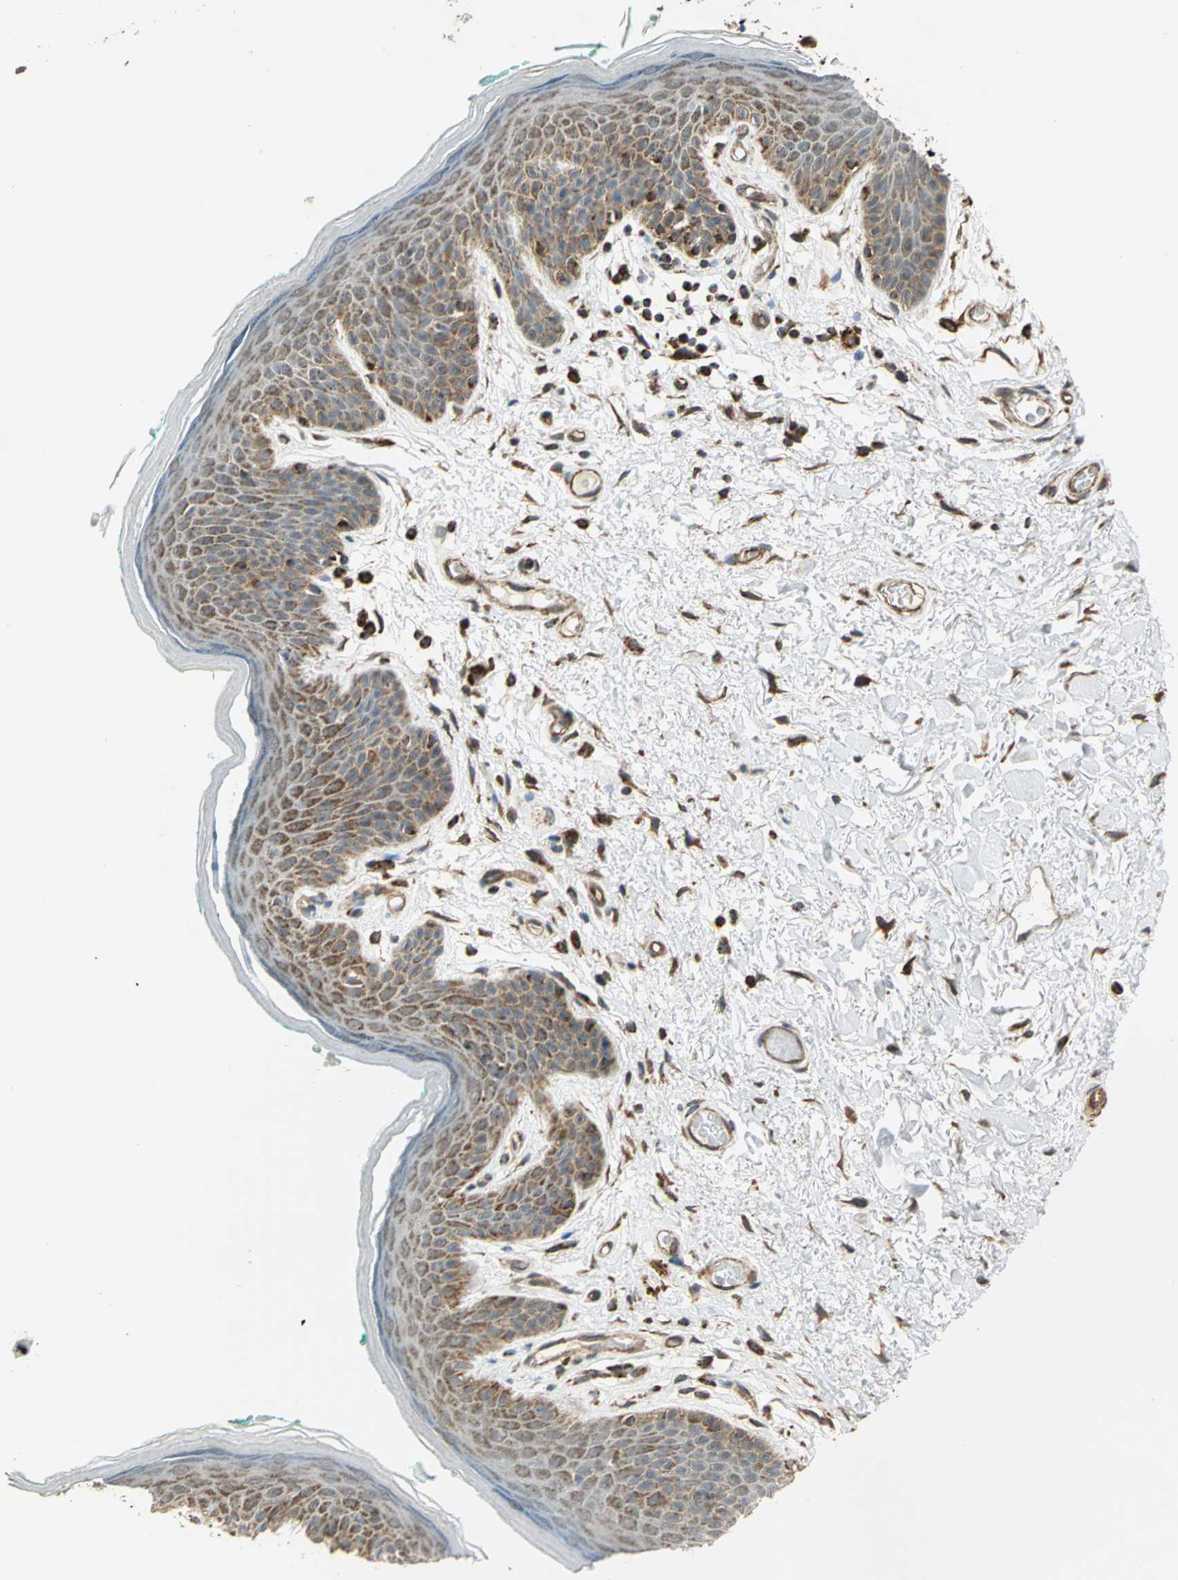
{"staining": {"intensity": "moderate", "quantity": ">75%", "location": "cytoplasmic/membranous"}, "tissue": "skin", "cell_type": "Epidermal cells", "image_type": "normal", "snomed": [{"axis": "morphology", "description": "Normal tissue, NOS"}, {"axis": "topography", "description": "Anal"}], "caption": "Protein analysis of normal skin demonstrates moderate cytoplasmic/membranous expression in about >75% of epidermal cells.", "gene": "MRPS22", "patient": {"sex": "male", "age": 74}}